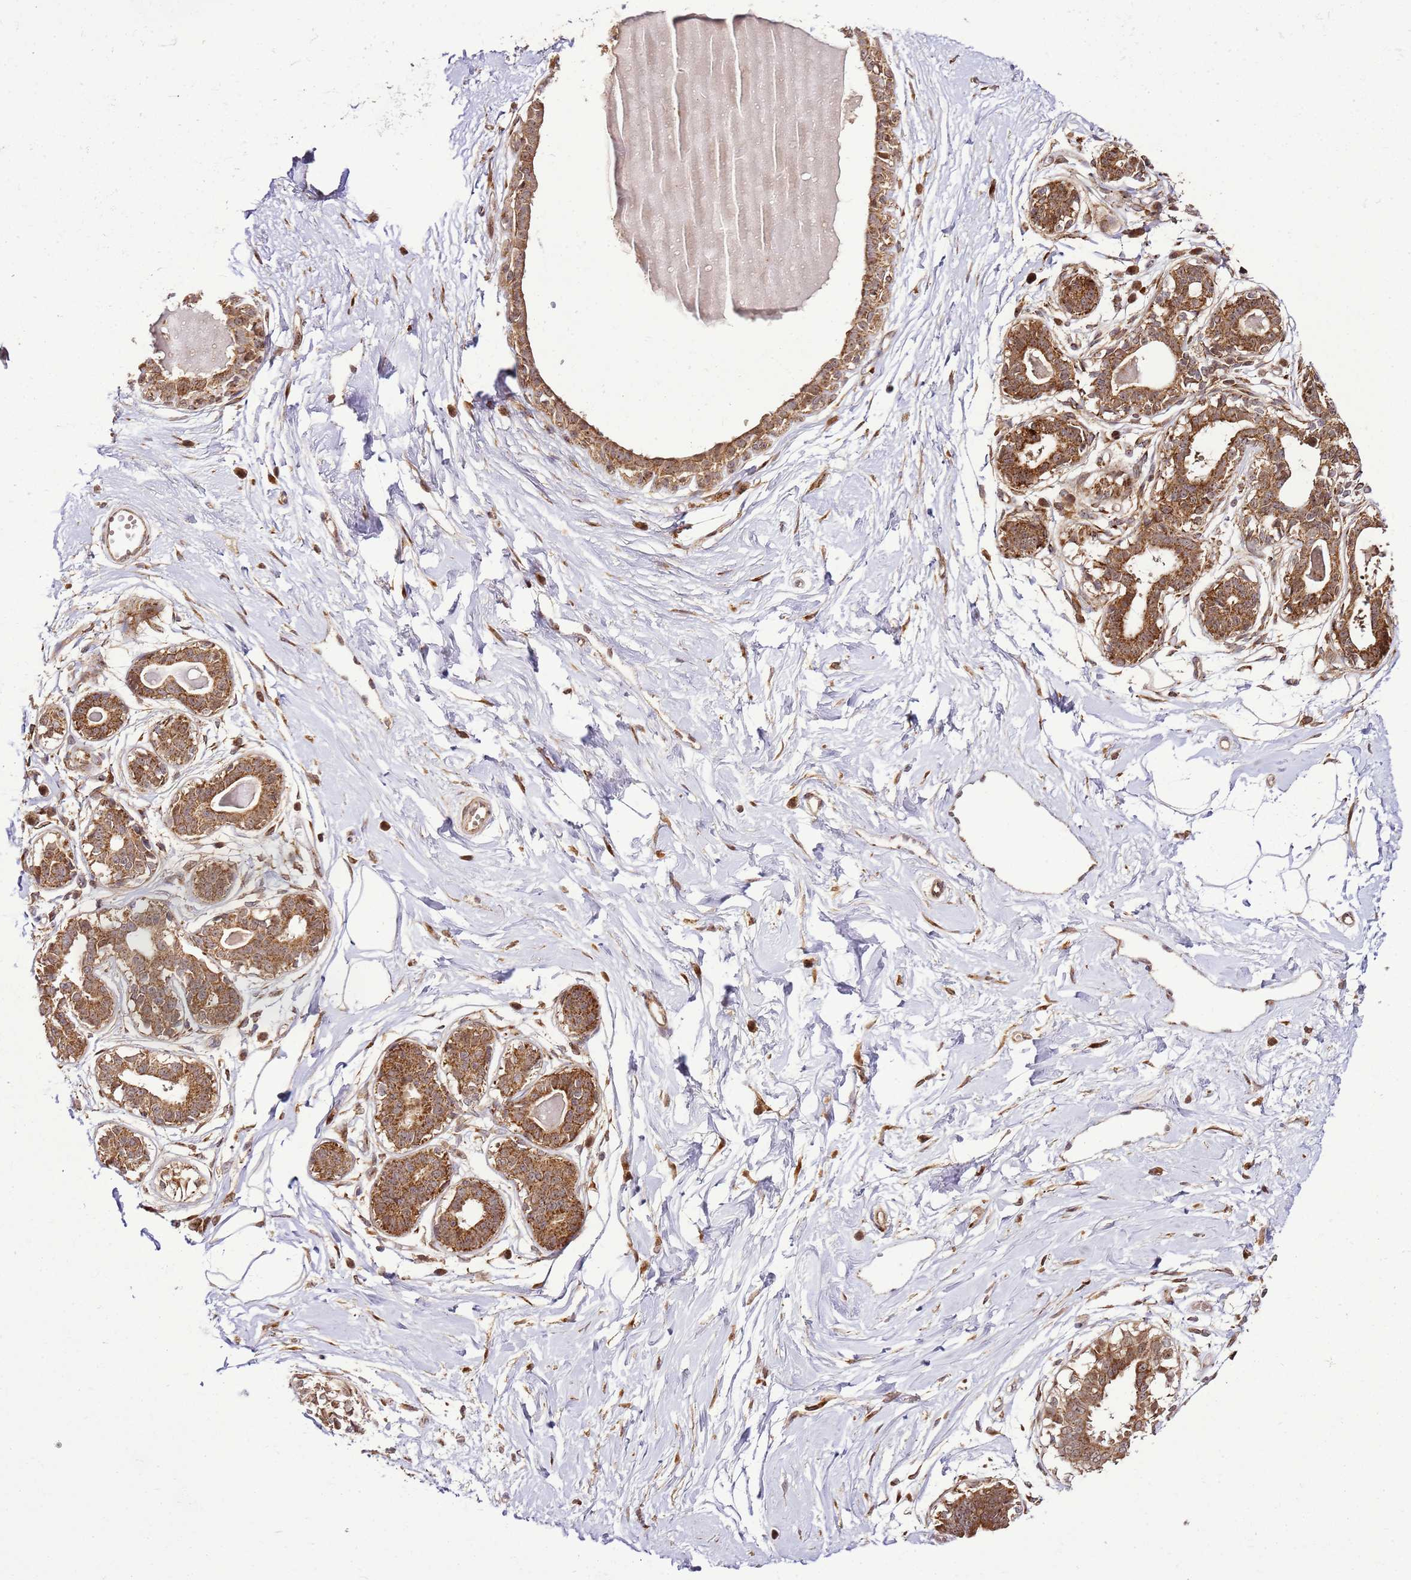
{"staining": {"intensity": "moderate", "quantity": "<25%", "location": "cytoplasmic/membranous"}, "tissue": "breast", "cell_type": "Adipocytes", "image_type": "normal", "snomed": [{"axis": "morphology", "description": "Normal tissue, NOS"}, {"axis": "topography", "description": "Breast"}], "caption": "A high-resolution micrograph shows immunohistochemistry staining of benign breast, which reveals moderate cytoplasmic/membranous expression in approximately <25% of adipocytes.", "gene": "RASA3", "patient": {"sex": "female", "age": 45}}